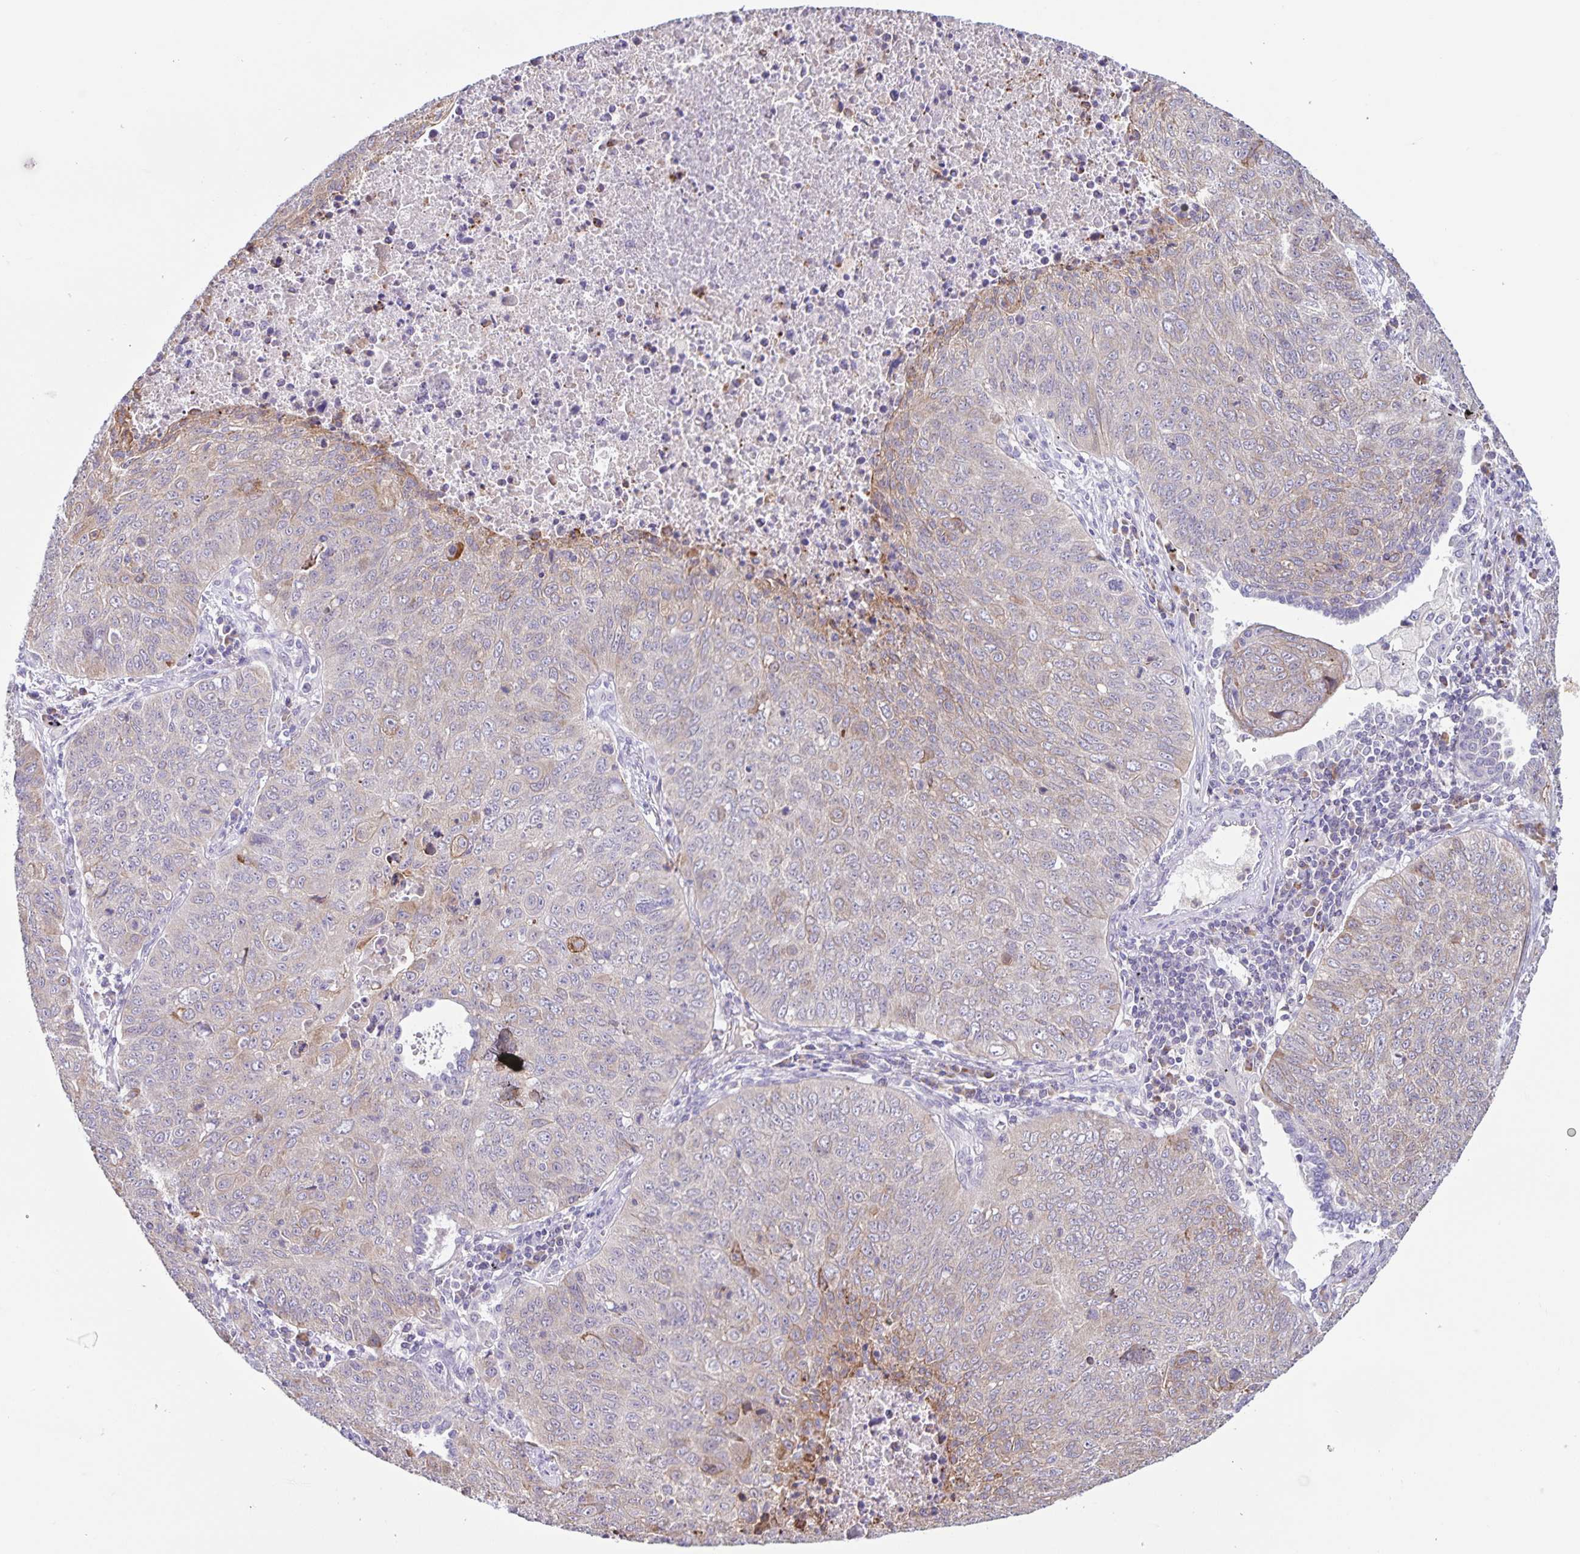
{"staining": {"intensity": "weak", "quantity": "<25%", "location": "cytoplasmic/membranous"}, "tissue": "lung cancer", "cell_type": "Tumor cells", "image_type": "cancer", "snomed": [{"axis": "morphology", "description": "Normal morphology"}, {"axis": "morphology", "description": "Aneuploidy"}, {"axis": "morphology", "description": "Squamous cell carcinoma, NOS"}, {"axis": "topography", "description": "Lymph node"}, {"axis": "topography", "description": "Lung"}], "caption": "The image reveals no staining of tumor cells in lung squamous cell carcinoma.", "gene": "STPG4", "patient": {"sex": "female", "age": 76}}